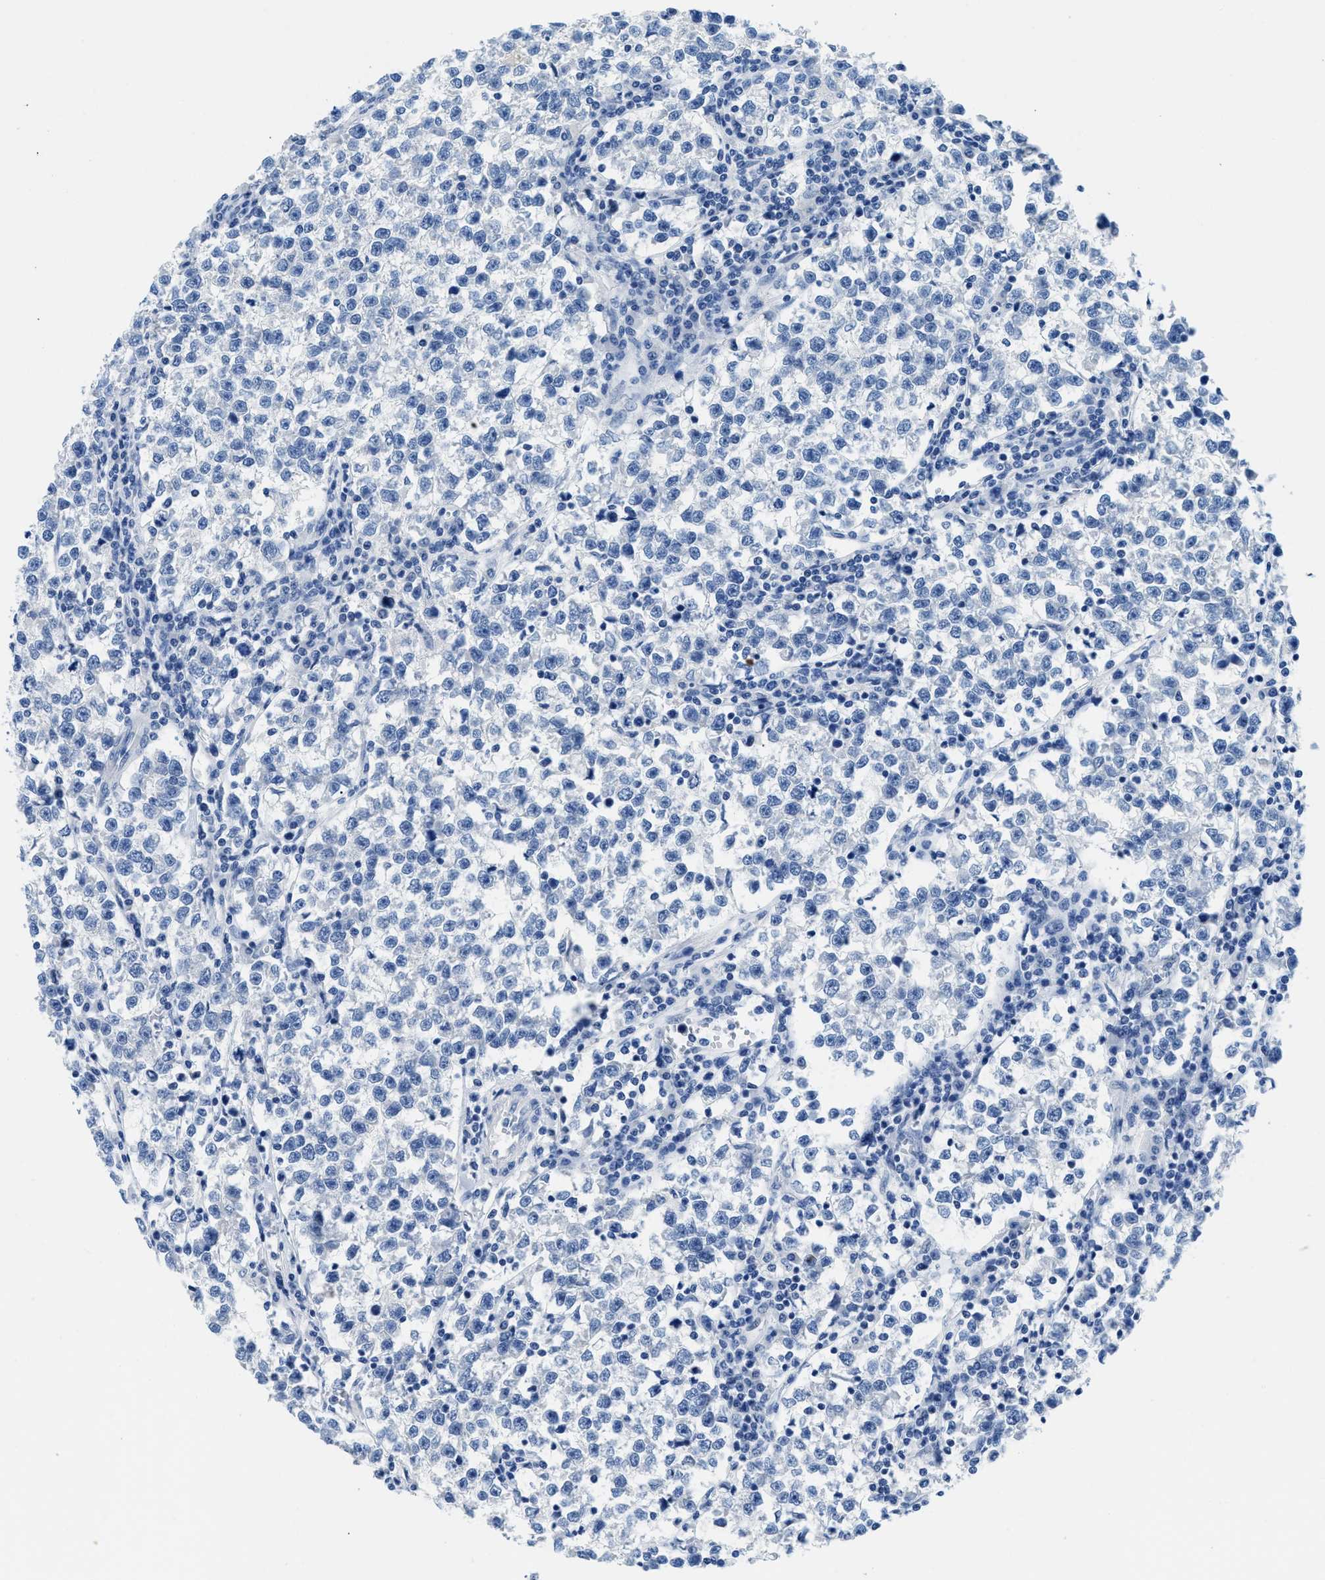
{"staining": {"intensity": "negative", "quantity": "none", "location": "none"}, "tissue": "testis cancer", "cell_type": "Tumor cells", "image_type": "cancer", "snomed": [{"axis": "morphology", "description": "Normal tissue, NOS"}, {"axis": "morphology", "description": "Seminoma, NOS"}, {"axis": "topography", "description": "Testis"}], "caption": "An image of testis cancer stained for a protein reveals no brown staining in tumor cells.", "gene": "MBL2", "patient": {"sex": "male", "age": 43}}